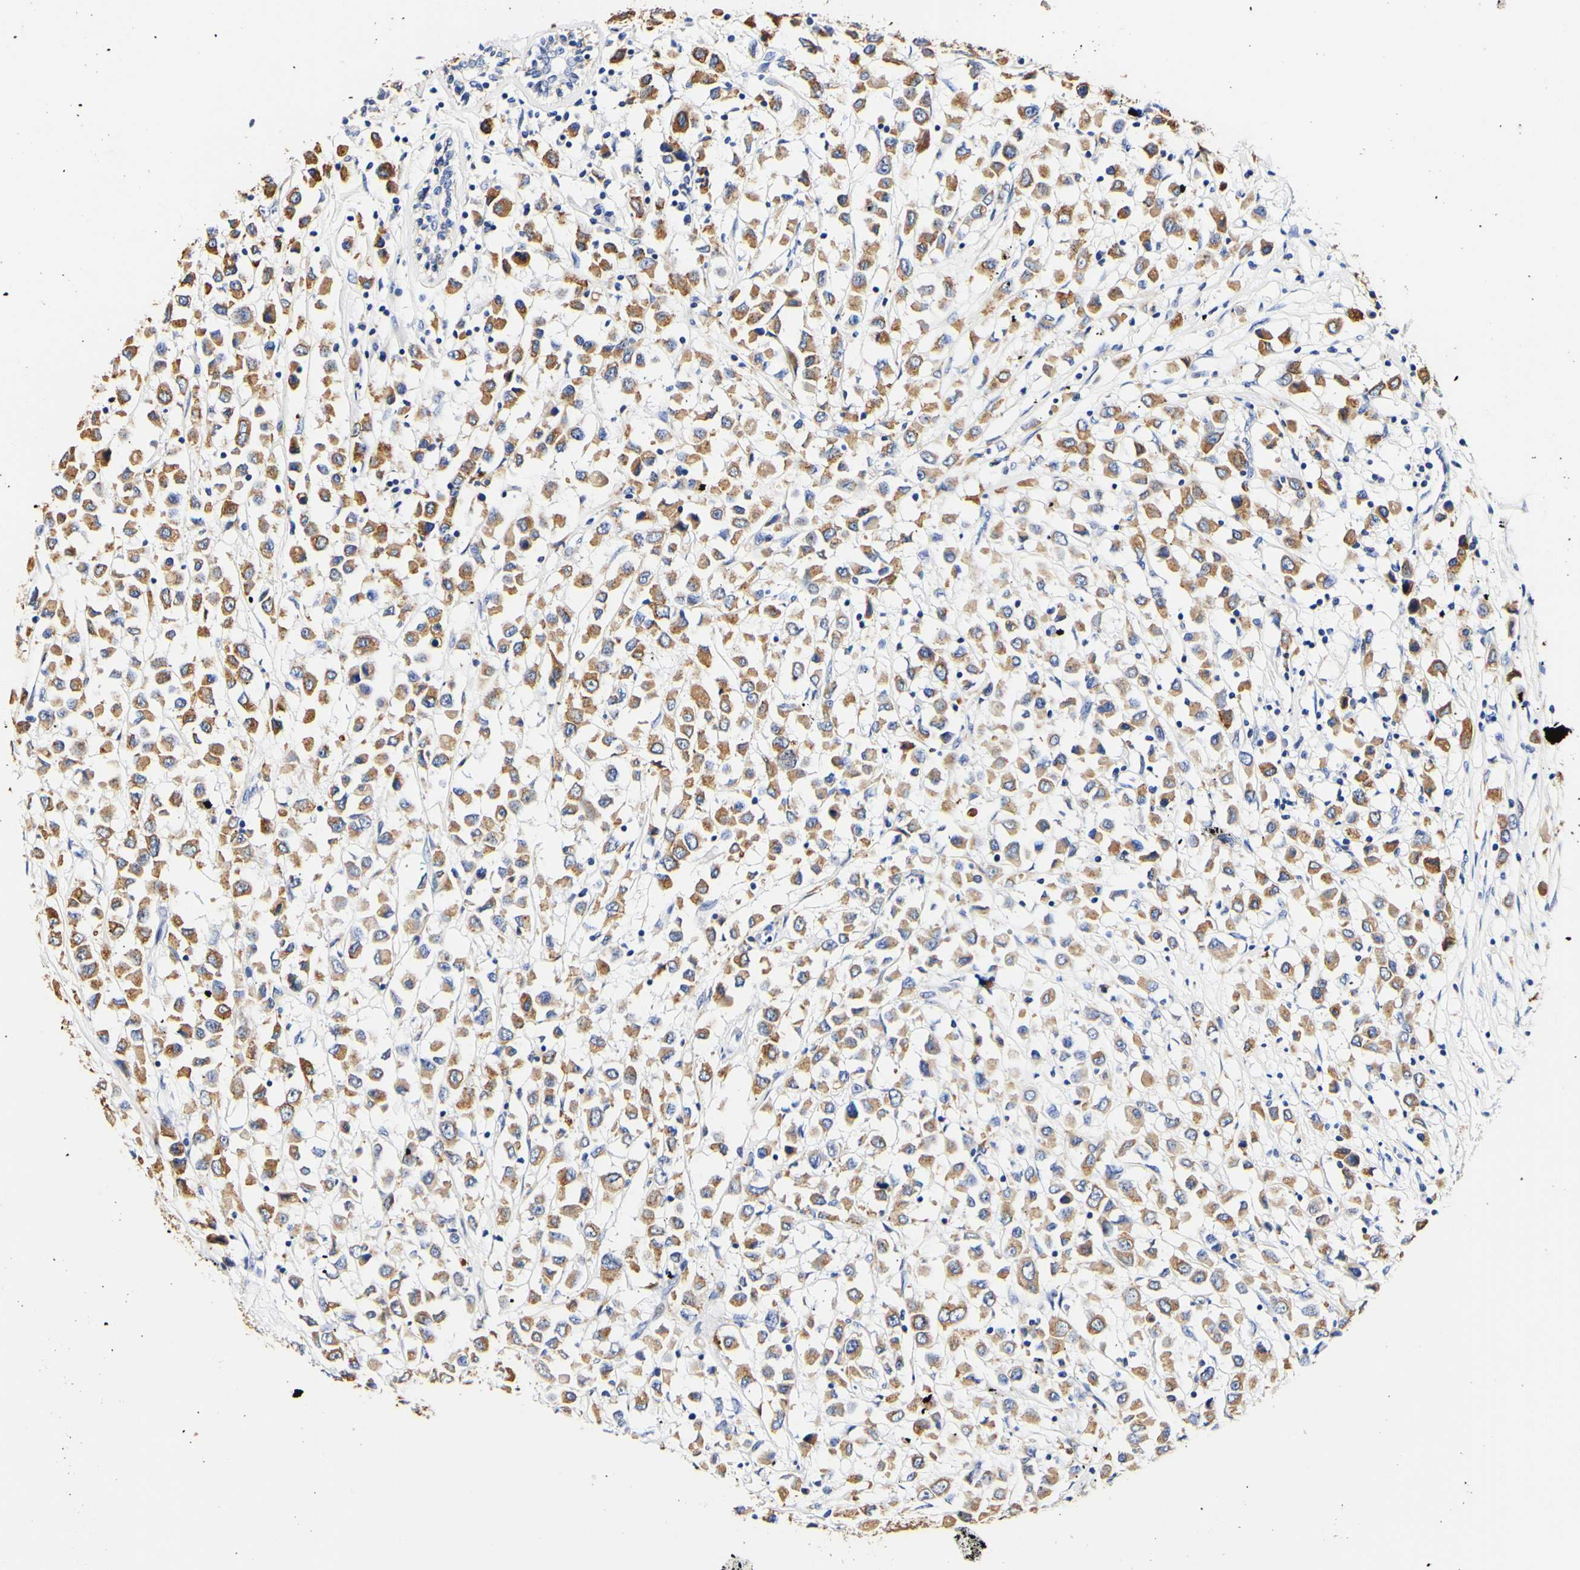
{"staining": {"intensity": "moderate", "quantity": ">75%", "location": "cytoplasmic/membranous"}, "tissue": "breast cancer", "cell_type": "Tumor cells", "image_type": "cancer", "snomed": [{"axis": "morphology", "description": "Duct carcinoma"}, {"axis": "topography", "description": "Breast"}], "caption": "This is a micrograph of immunohistochemistry staining of breast cancer (infiltrating ductal carcinoma), which shows moderate staining in the cytoplasmic/membranous of tumor cells.", "gene": "CAMK4", "patient": {"sex": "female", "age": 61}}